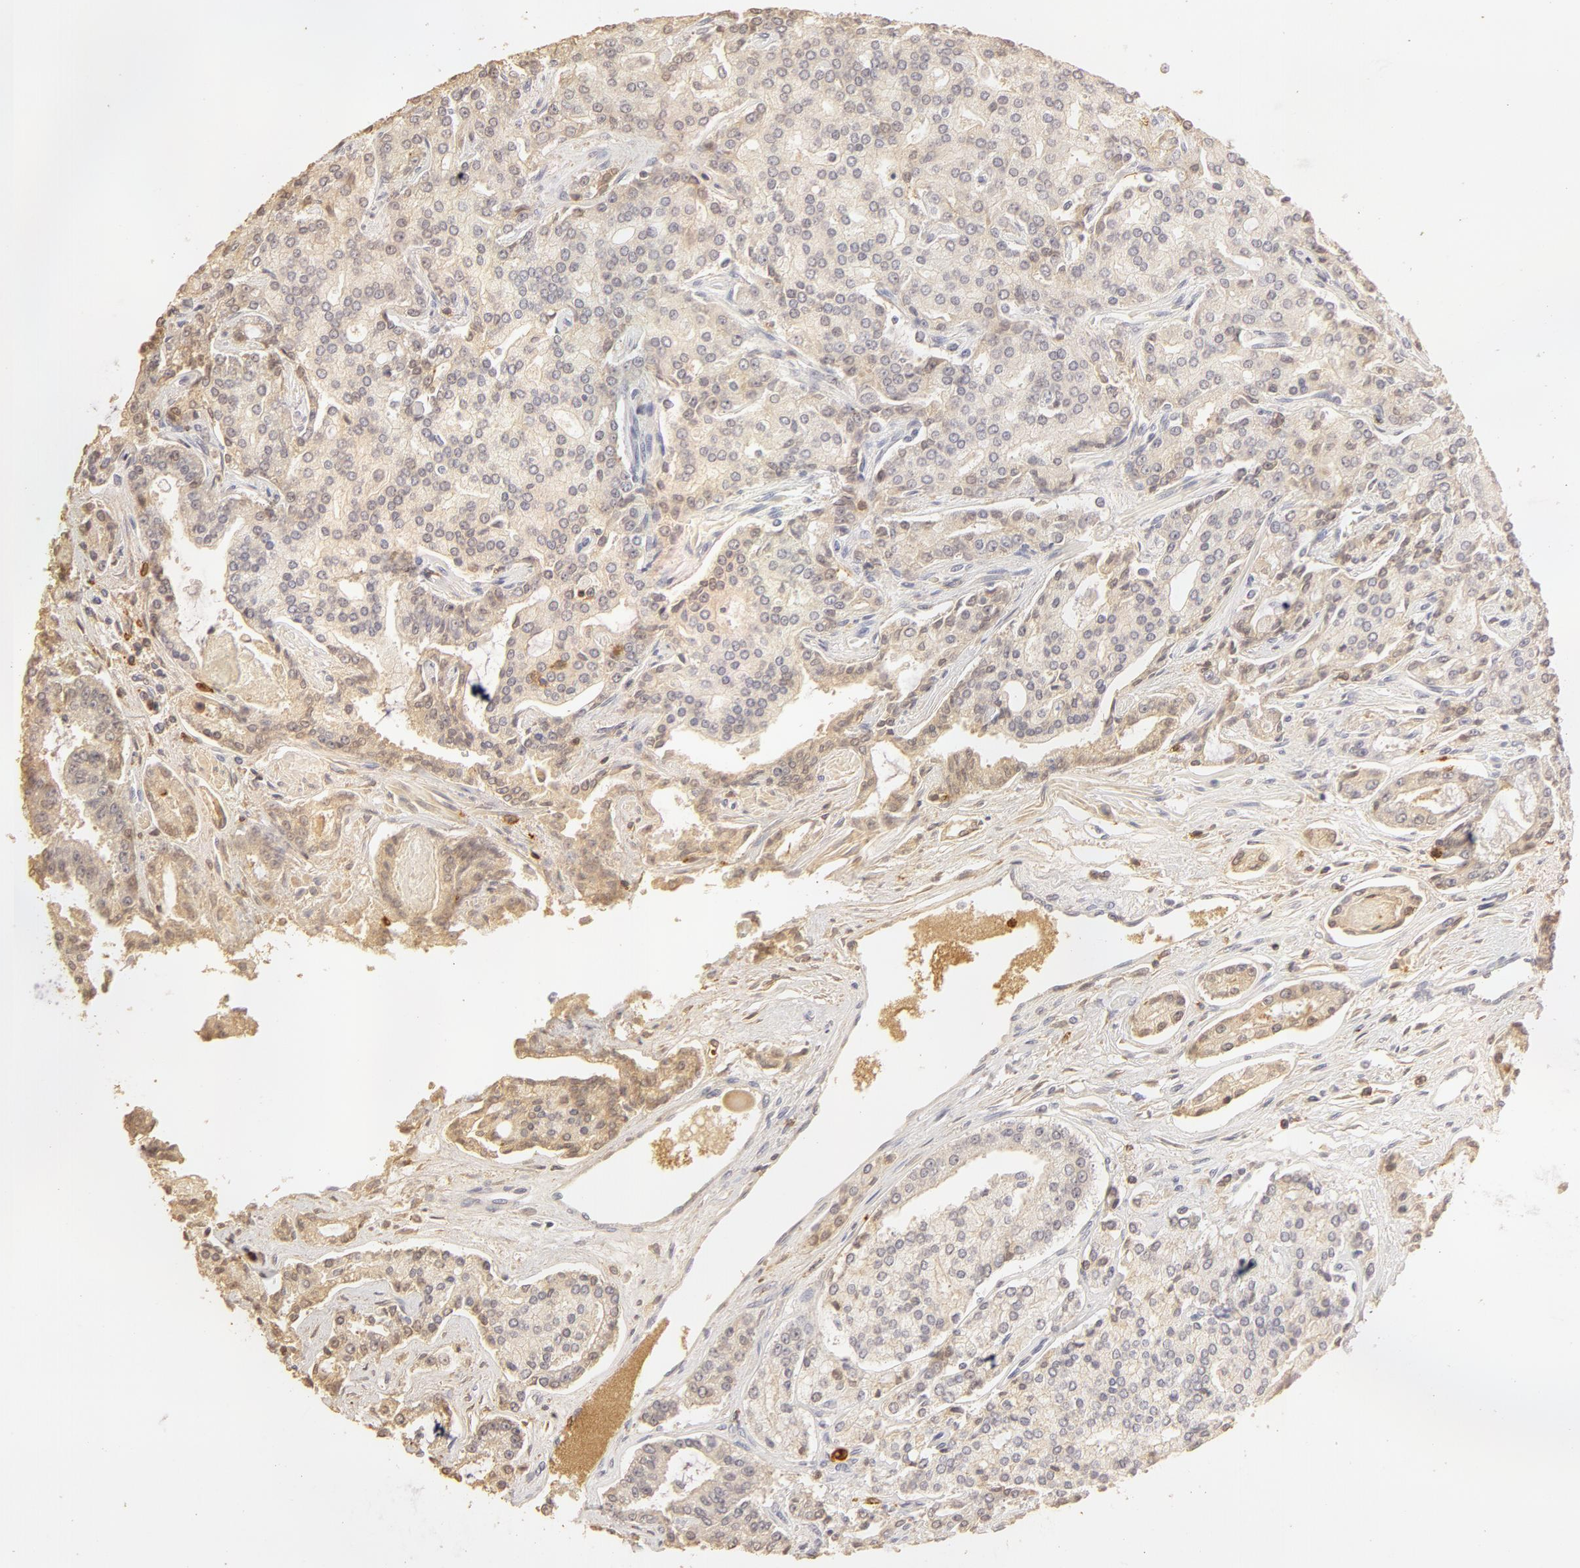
{"staining": {"intensity": "weak", "quantity": "25%-75%", "location": "cytoplasmic/membranous"}, "tissue": "prostate cancer", "cell_type": "Tumor cells", "image_type": "cancer", "snomed": [{"axis": "morphology", "description": "Adenocarcinoma, Medium grade"}, {"axis": "topography", "description": "Prostate"}], "caption": "Immunohistochemical staining of prostate cancer (adenocarcinoma (medium-grade)) displays low levels of weak cytoplasmic/membranous protein staining in approximately 25%-75% of tumor cells. The protein of interest is stained brown, and the nuclei are stained in blue (DAB (3,3'-diaminobenzidine) IHC with brightfield microscopy, high magnification).", "gene": "C1R", "patient": {"sex": "male", "age": 72}}